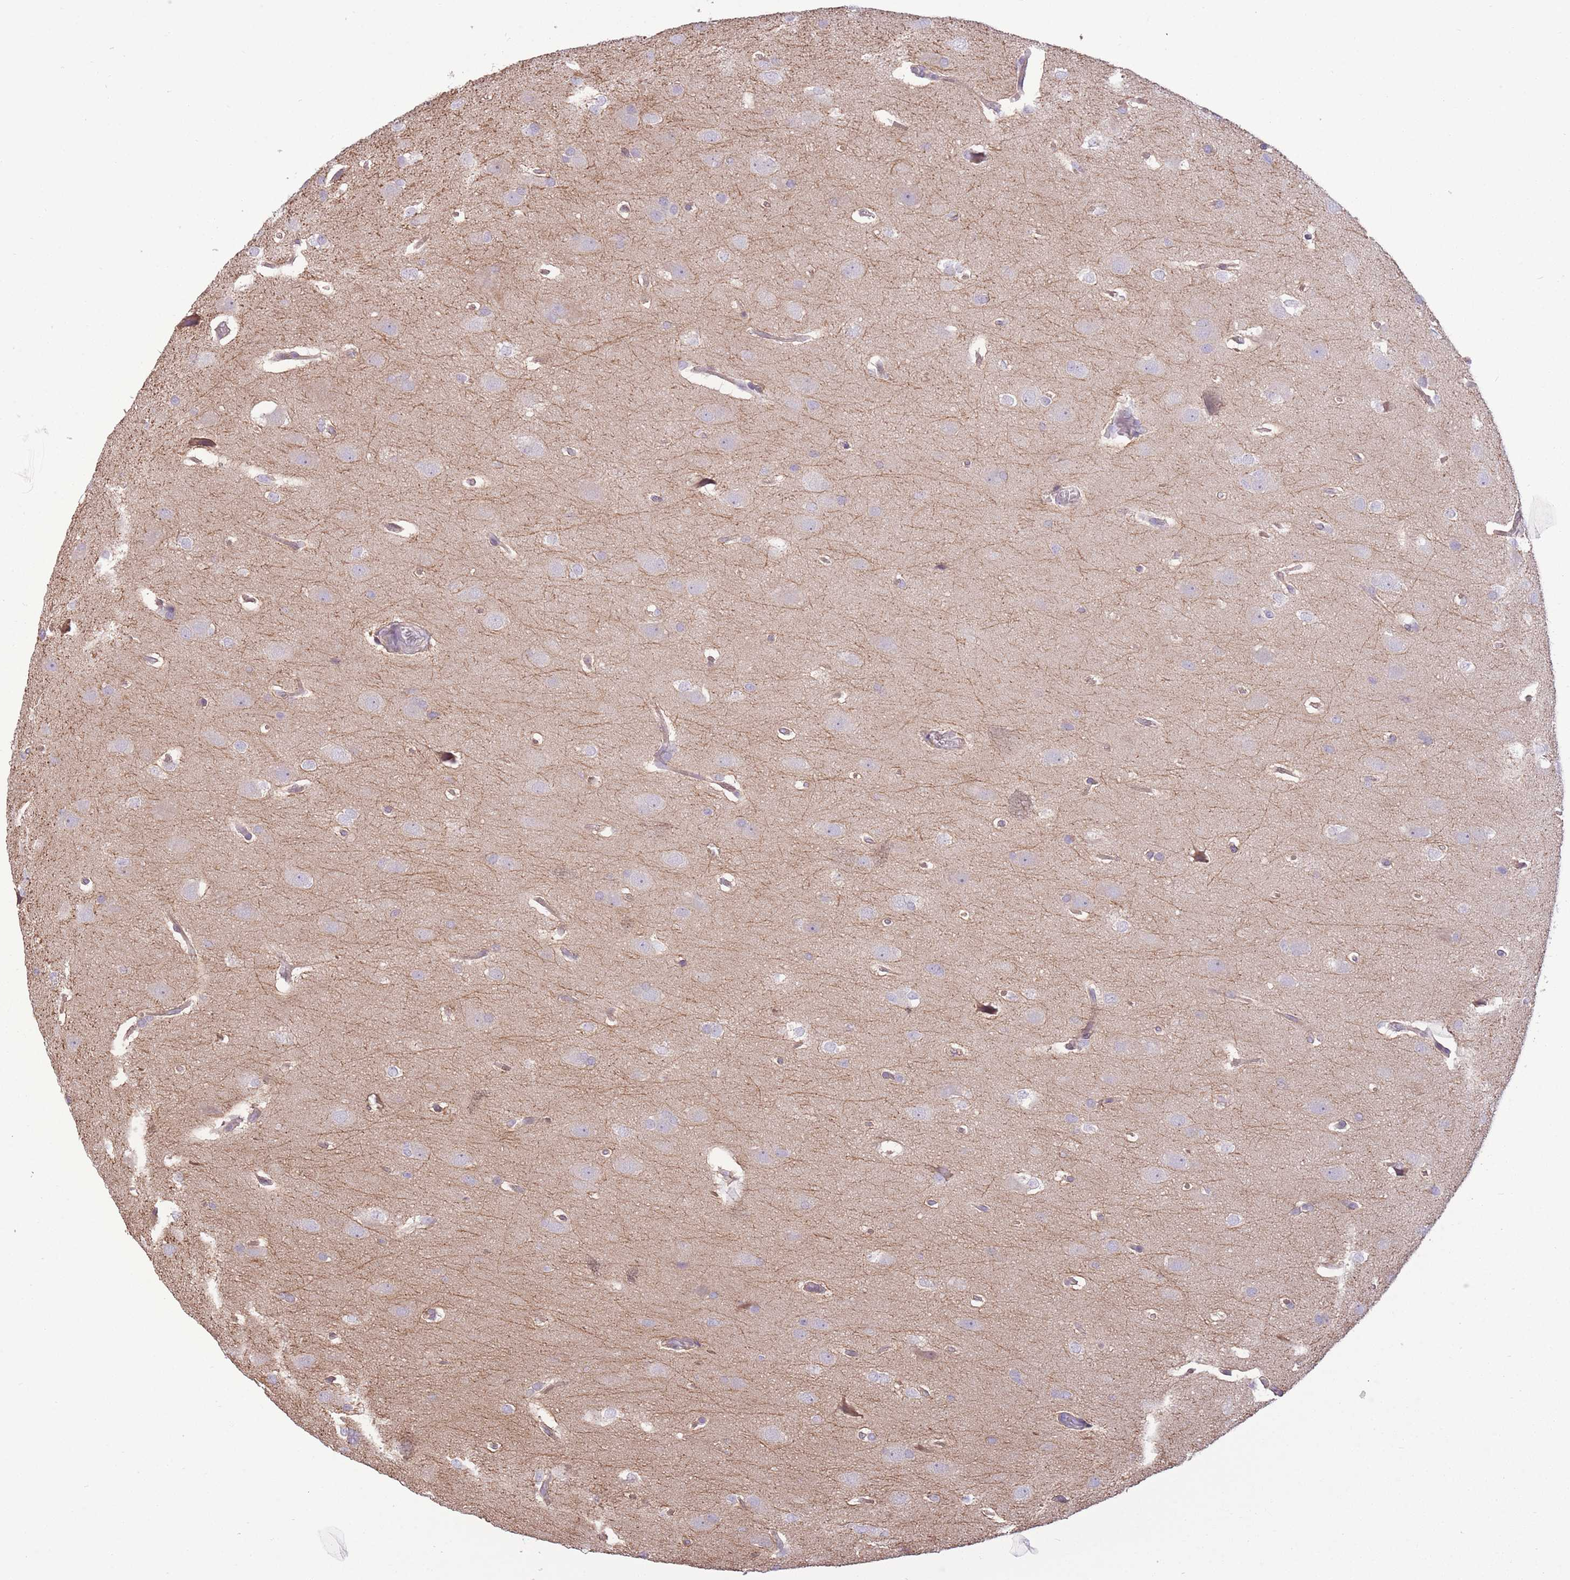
{"staining": {"intensity": "negative", "quantity": "none", "location": "none"}, "tissue": "glioma", "cell_type": "Tumor cells", "image_type": "cancer", "snomed": [{"axis": "morphology", "description": "Glioma, malignant, Low grade"}, {"axis": "topography", "description": "Brain"}], "caption": "IHC of malignant low-grade glioma reveals no expression in tumor cells.", "gene": "WDR70", "patient": {"sex": "female", "age": 32}}